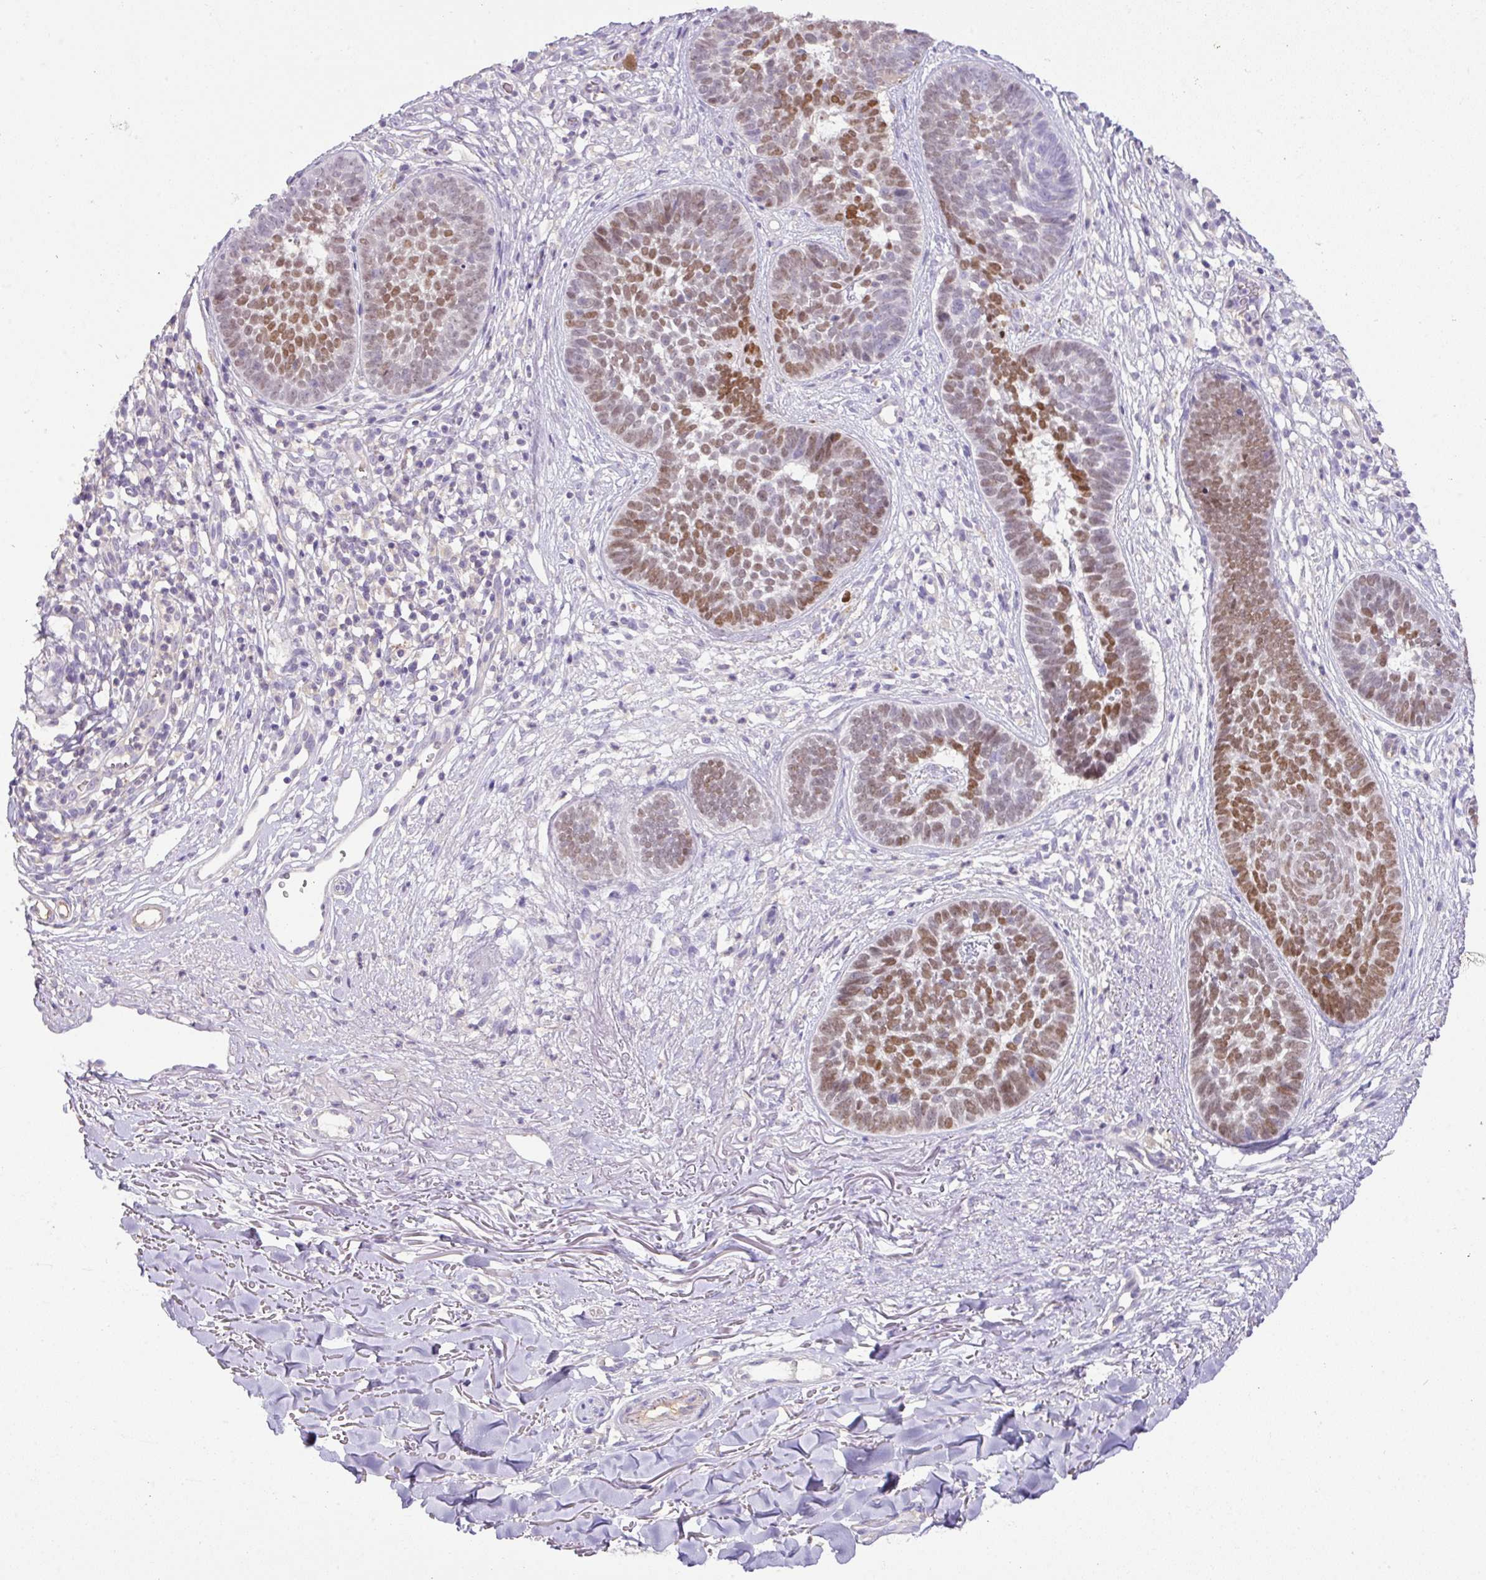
{"staining": {"intensity": "moderate", "quantity": "25%-75%", "location": "nuclear"}, "tissue": "skin cancer", "cell_type": "Tumor cells", "image_type": "cancer", "snomed": [{"axis": "morphology", "description": "Basal cell carcinoma"}, {"axis": "topography", "description": "Skin"}, {"axis": "topography", "description": "Skin of neck"}, {"axis": "topography", "description": "Skin of shoulder"}, {"axis": "topography", "description": "Skin of back"}], "caption": "A brown stain shows moderate nuclear positivity of a protein in human skin cancer tumor cells.", "gene": "HOXC13", "patient": {"sex": "male", "age": 80}}